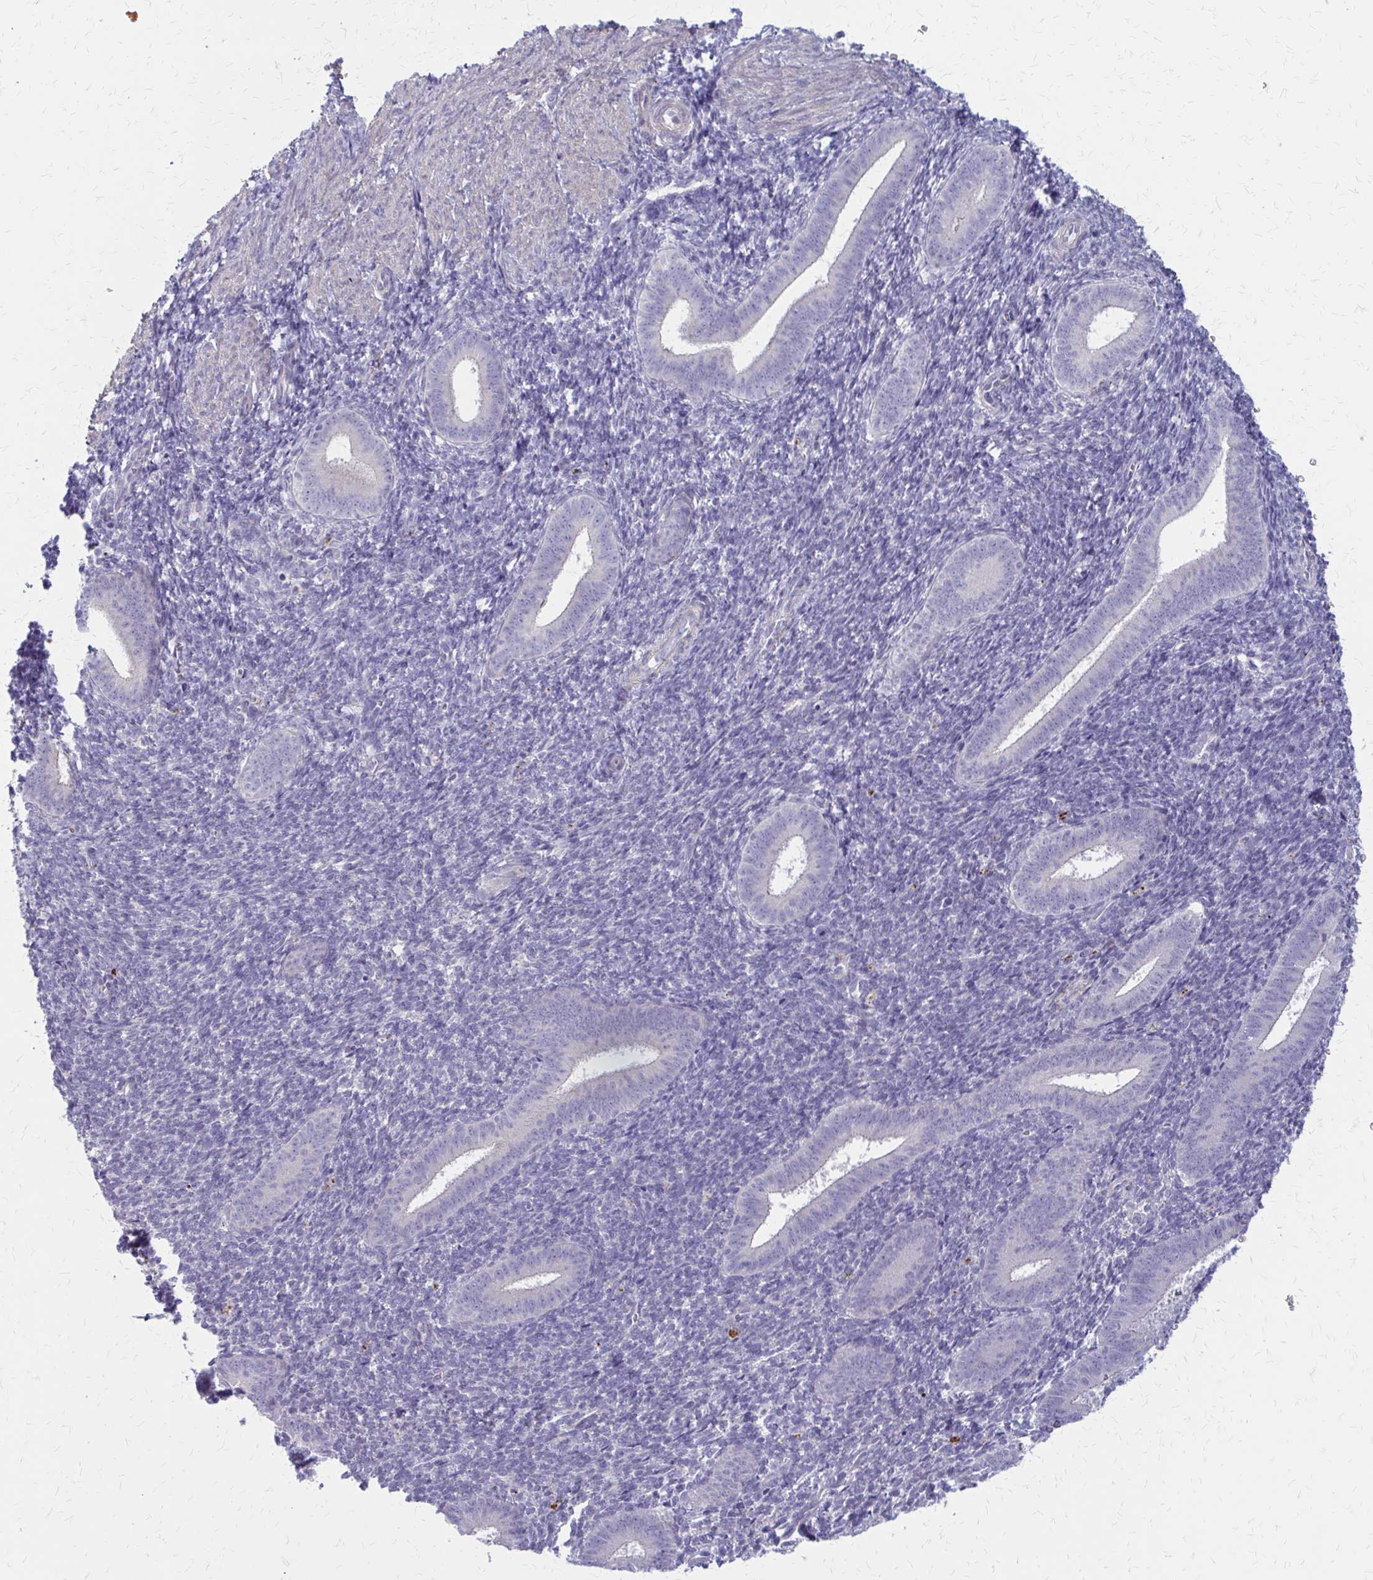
{"staining": {"intensity": "negative", "quantity": "none", "location": "none"}, "tissue": "endometrium", "cell_type": "Cells in endometrial stroma", "image_type": "normal", "snomed": [{"axis": "morphology", "description": "Normal tissue, NOS"}, {"axis": "topography", "description": "Endometrium"}], "caption": "Micrograph shows no protein expression in cells in endometrial stroma of normal endometrium. The staining was performed using DAB (3,3'-diaminobenzidine) to visualize the protein expression in brown, while the nuclei were stained in blue with hematoxylin (Magnification: 20x).", "gene": "GLYATL2", "patient": {"sex": "female", "age": 25}}